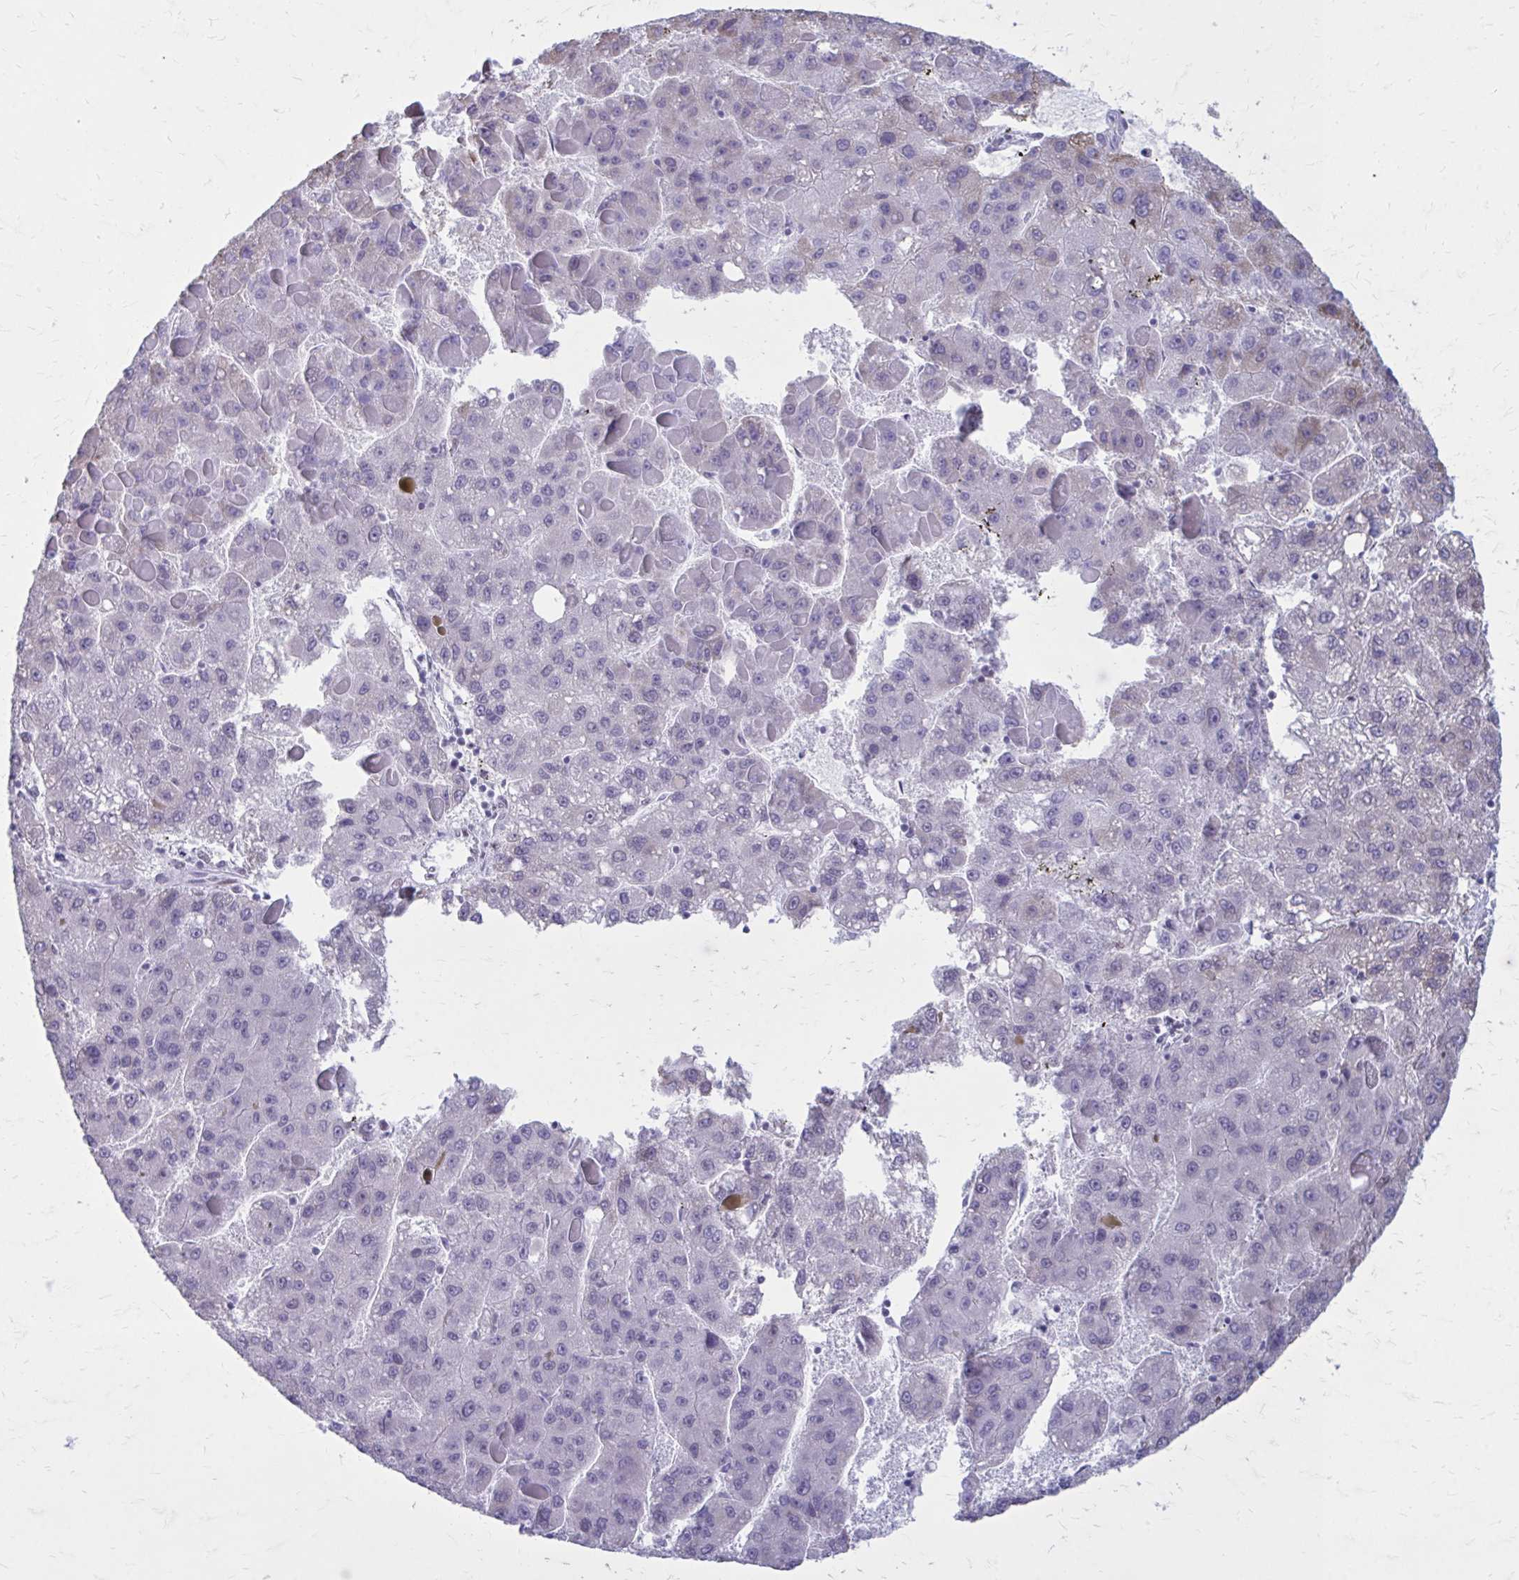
{"staining": {"intensity": "negative", "quantity": "none", "location": "none"}, "tissue": "liver cancer", "cell_type": "Tumor cells", "image_type": "cancer", "snomed": [{"axis": "morphology", "description": "Carcinoma, Hepatocellular, NOS"}, {"axis": "topography", "description": "Liver"}], "caption": "High power microscopy photomicrograph of an immunohistochemistry micrograph of hepatocellular carcinoma (liver), revealing no significant positivity in tumor cells. Nuclei are stained in blue.", "gene": "PROSER1", "patient": {"sex": "female", "age": 82}}